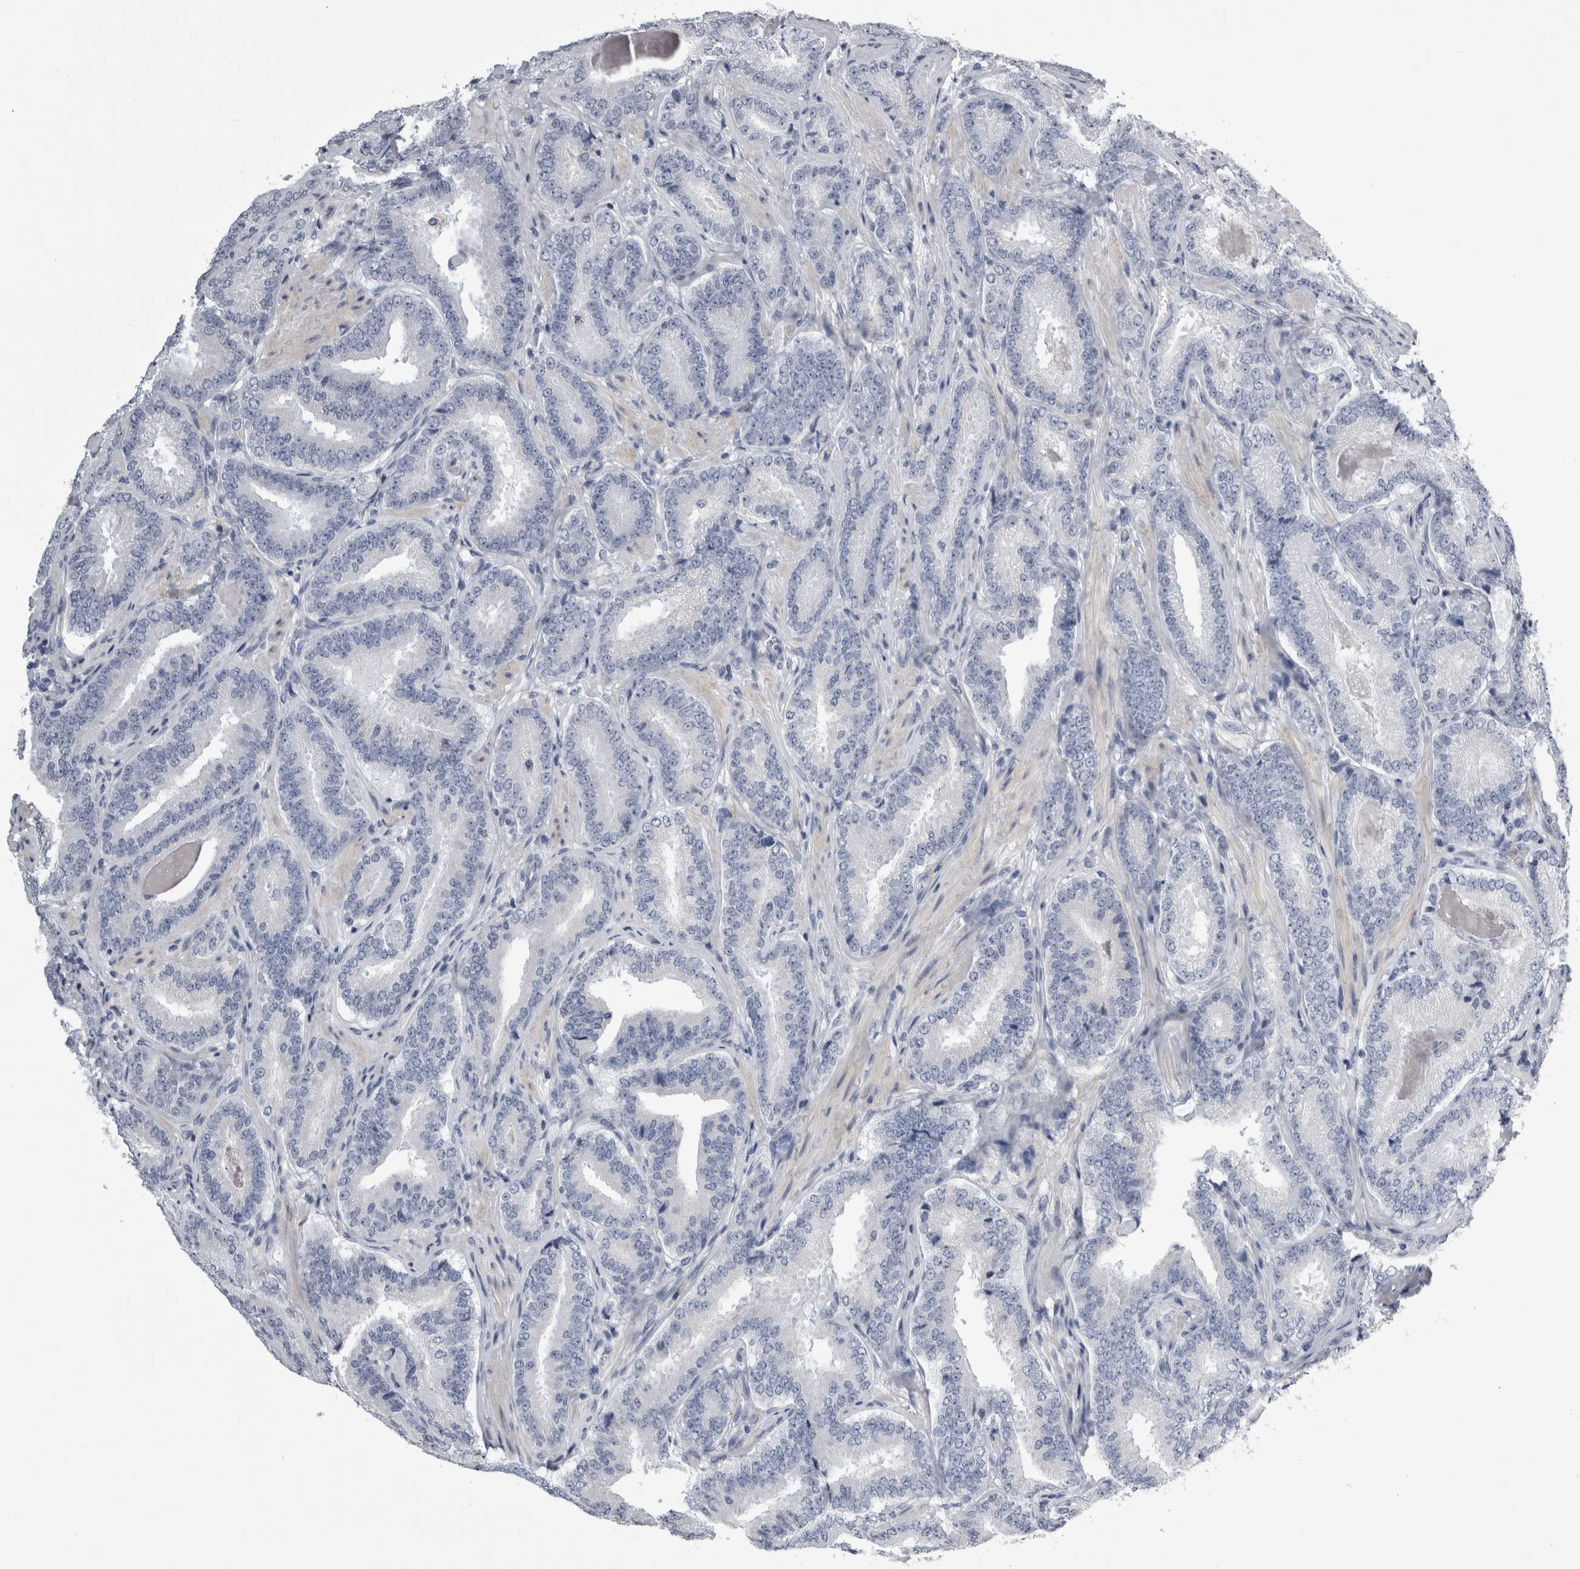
{"staining": {"intensity": "negative", "quantity": "none", "location": "none"}, "tissue": "prostate cancer", "cell_type": "Tumor cells", "image_type": "cancer", "snomed": [{"axis": "morphology", "description": "Adenocarcinoma, Low grade"}, {"axis": "topography", "description": "Prostate"}], "caption": "Tumor cells show no significant protein positivity in adenocarcinoma (low-grade) (prostate). (Stains: DAB immunohistochemistry (IHC) with hematoxylin counter stain, Microscopy: brightfield microscopy at high magnification).", "gene": "ALDH8A1", "patient": {"sex": "male", "age": 51}}